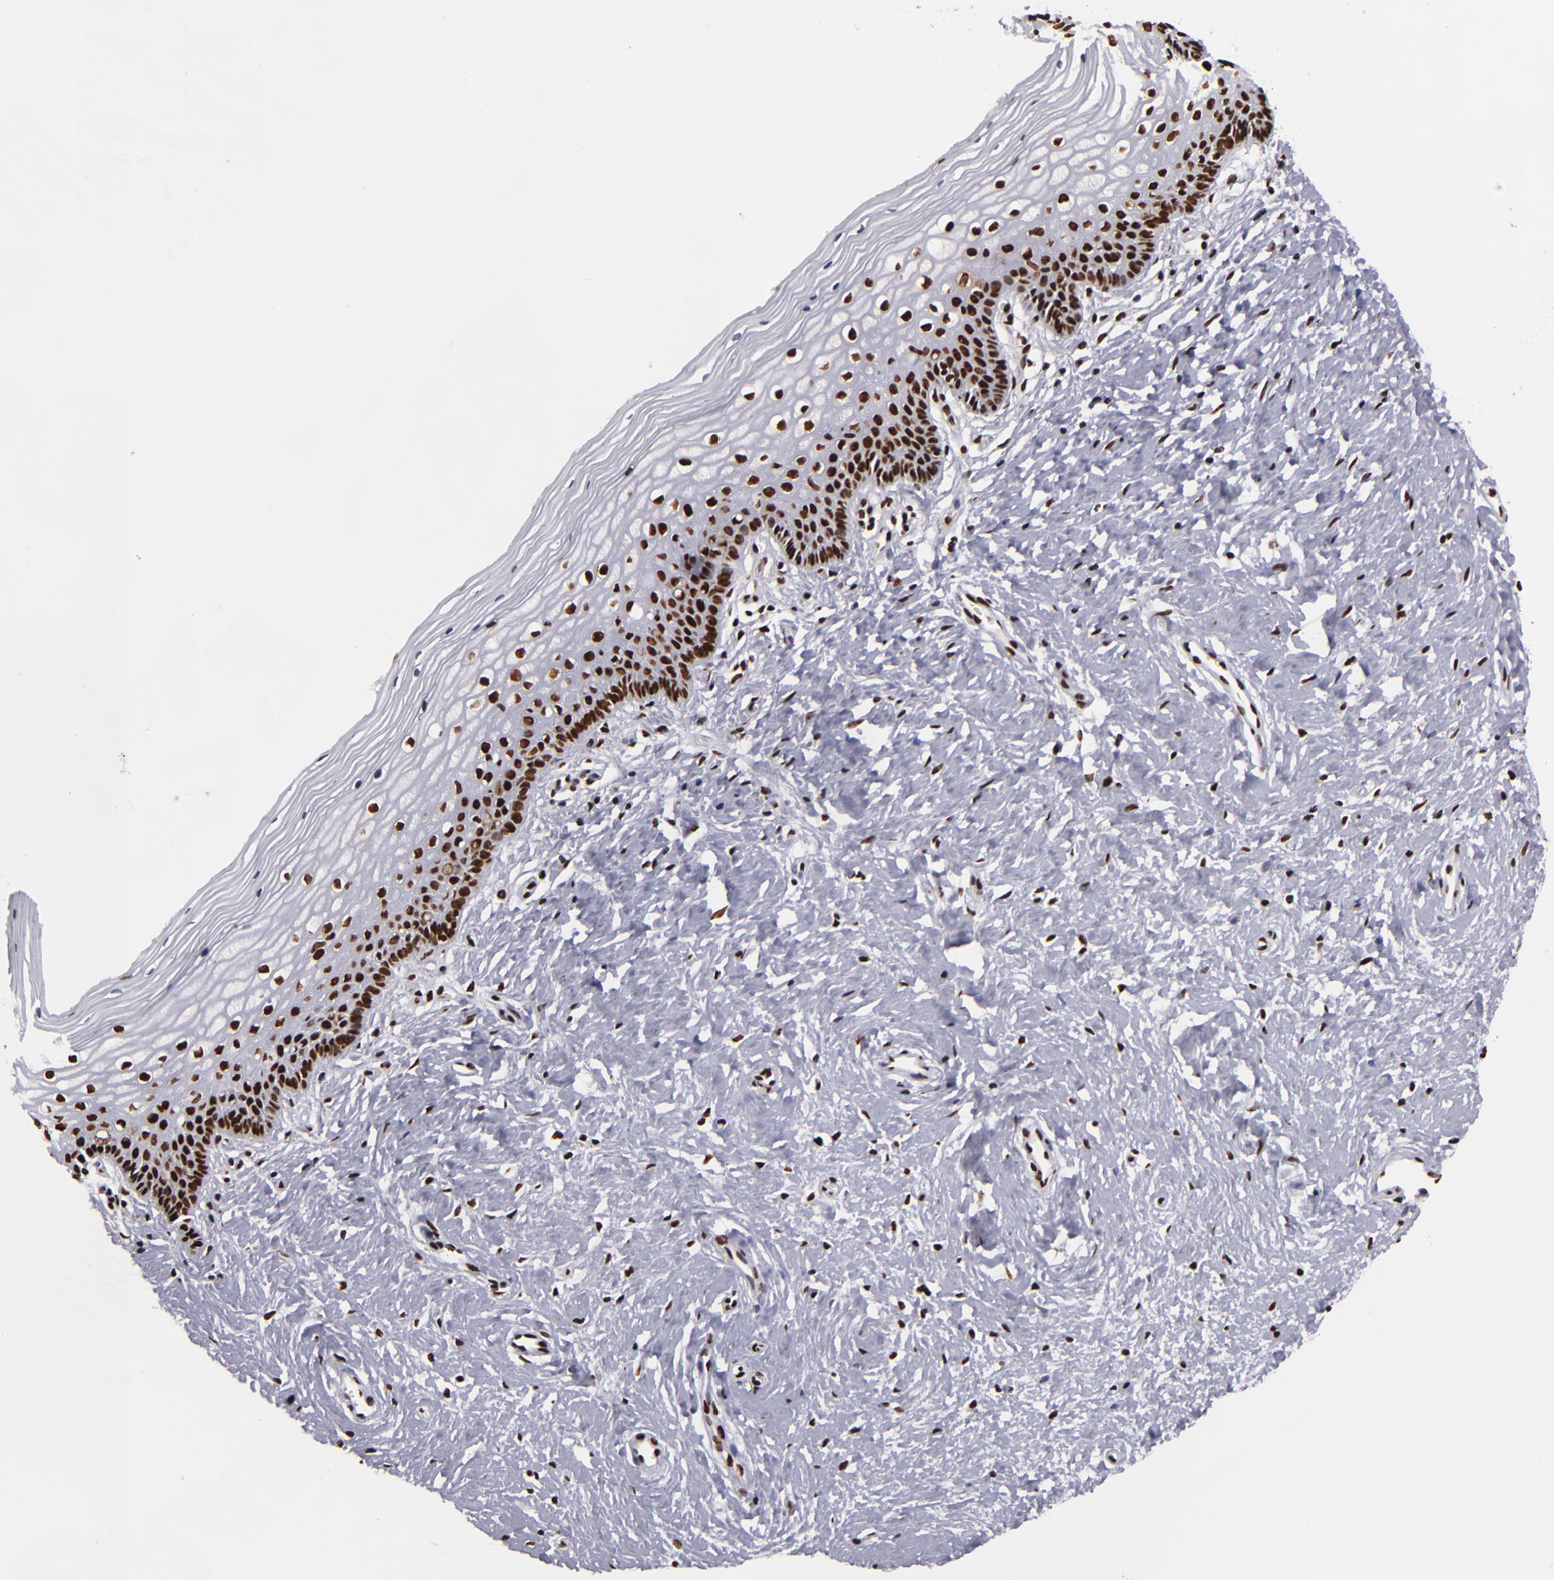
{"staining": {"intensity": "strong", "quantity": ">75%", "location": "nuclear"}, "tissue": "vagina", "cell_type": "Squamous epithelial cells", "image_type": "normal", "snomed": [{"axis": "morphology", "description": "Normal tissue, NOS"}, {"axis": "topography", "description": "Vagina"}], "caption": "Immunohistochemical staining of unremarkable vagina reveals >75% levels of strong nuclear protein staining in approximately >75% of squamous epithelial cells. (DAB IHC with brightfield microscopy, high magnification).", "gene": "SAFB", "patient": {"sex": "female", "age": 46}}